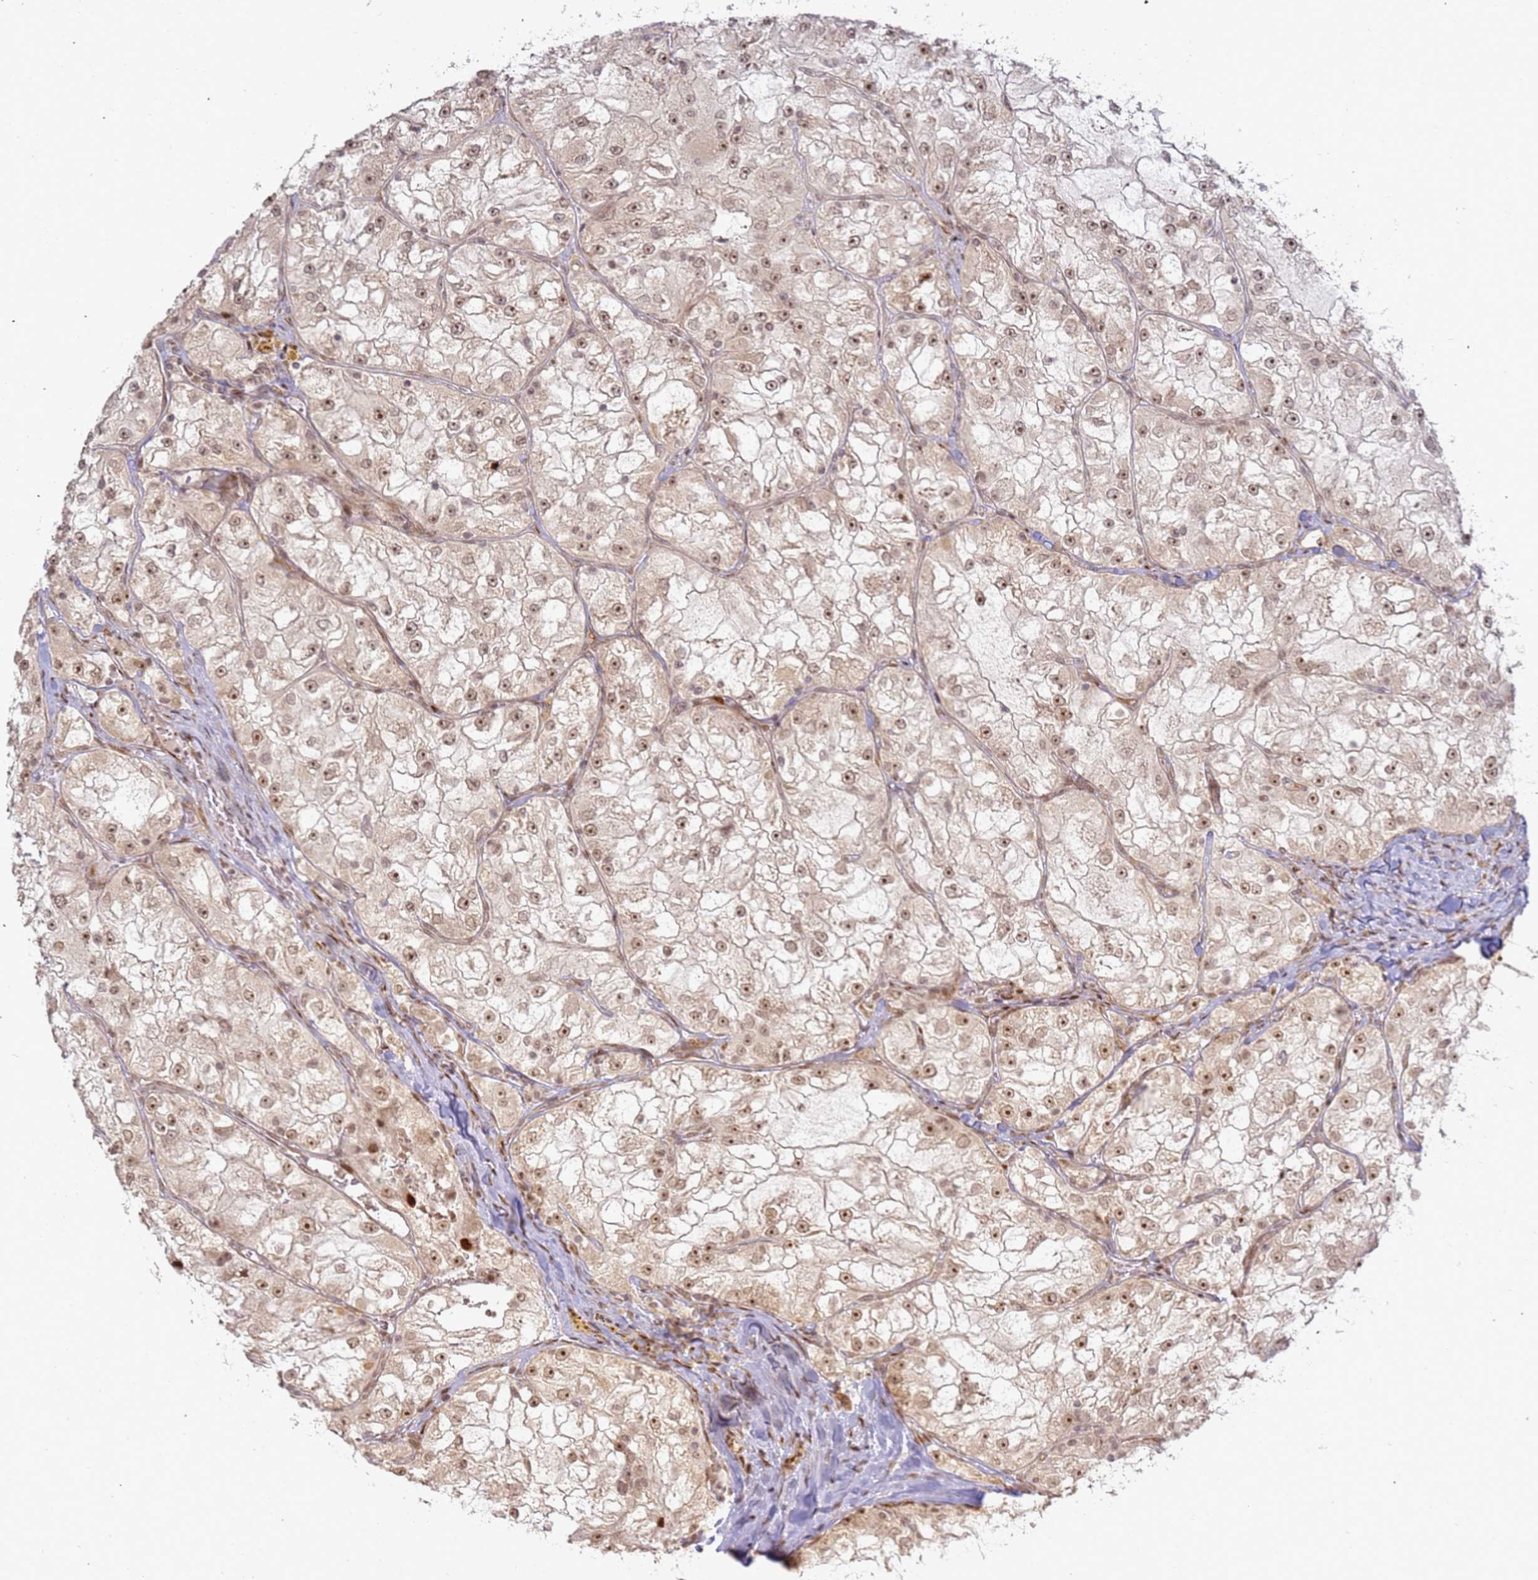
{"staining": {"intensity": "moderate", "quantity": ">75%", "location": "nuclear"}, "tissue": "renal cancer", "cell_type": "Tumor cells", "image_type": "cancer", "snomed": [{"axis": "morphology", "description": "Adenocarcinoma, NOS"}, {"axis": "topography", "description": "Kidney"}], "caption": "Renal cancer (adenocarcinoma) tissue reveals moderate nuclear staining in approximately >75% of tumor cells, visualized by immunohistochemistry.", "gene": "ABCA2", "patient": {"sex": "female", "age": 72}}